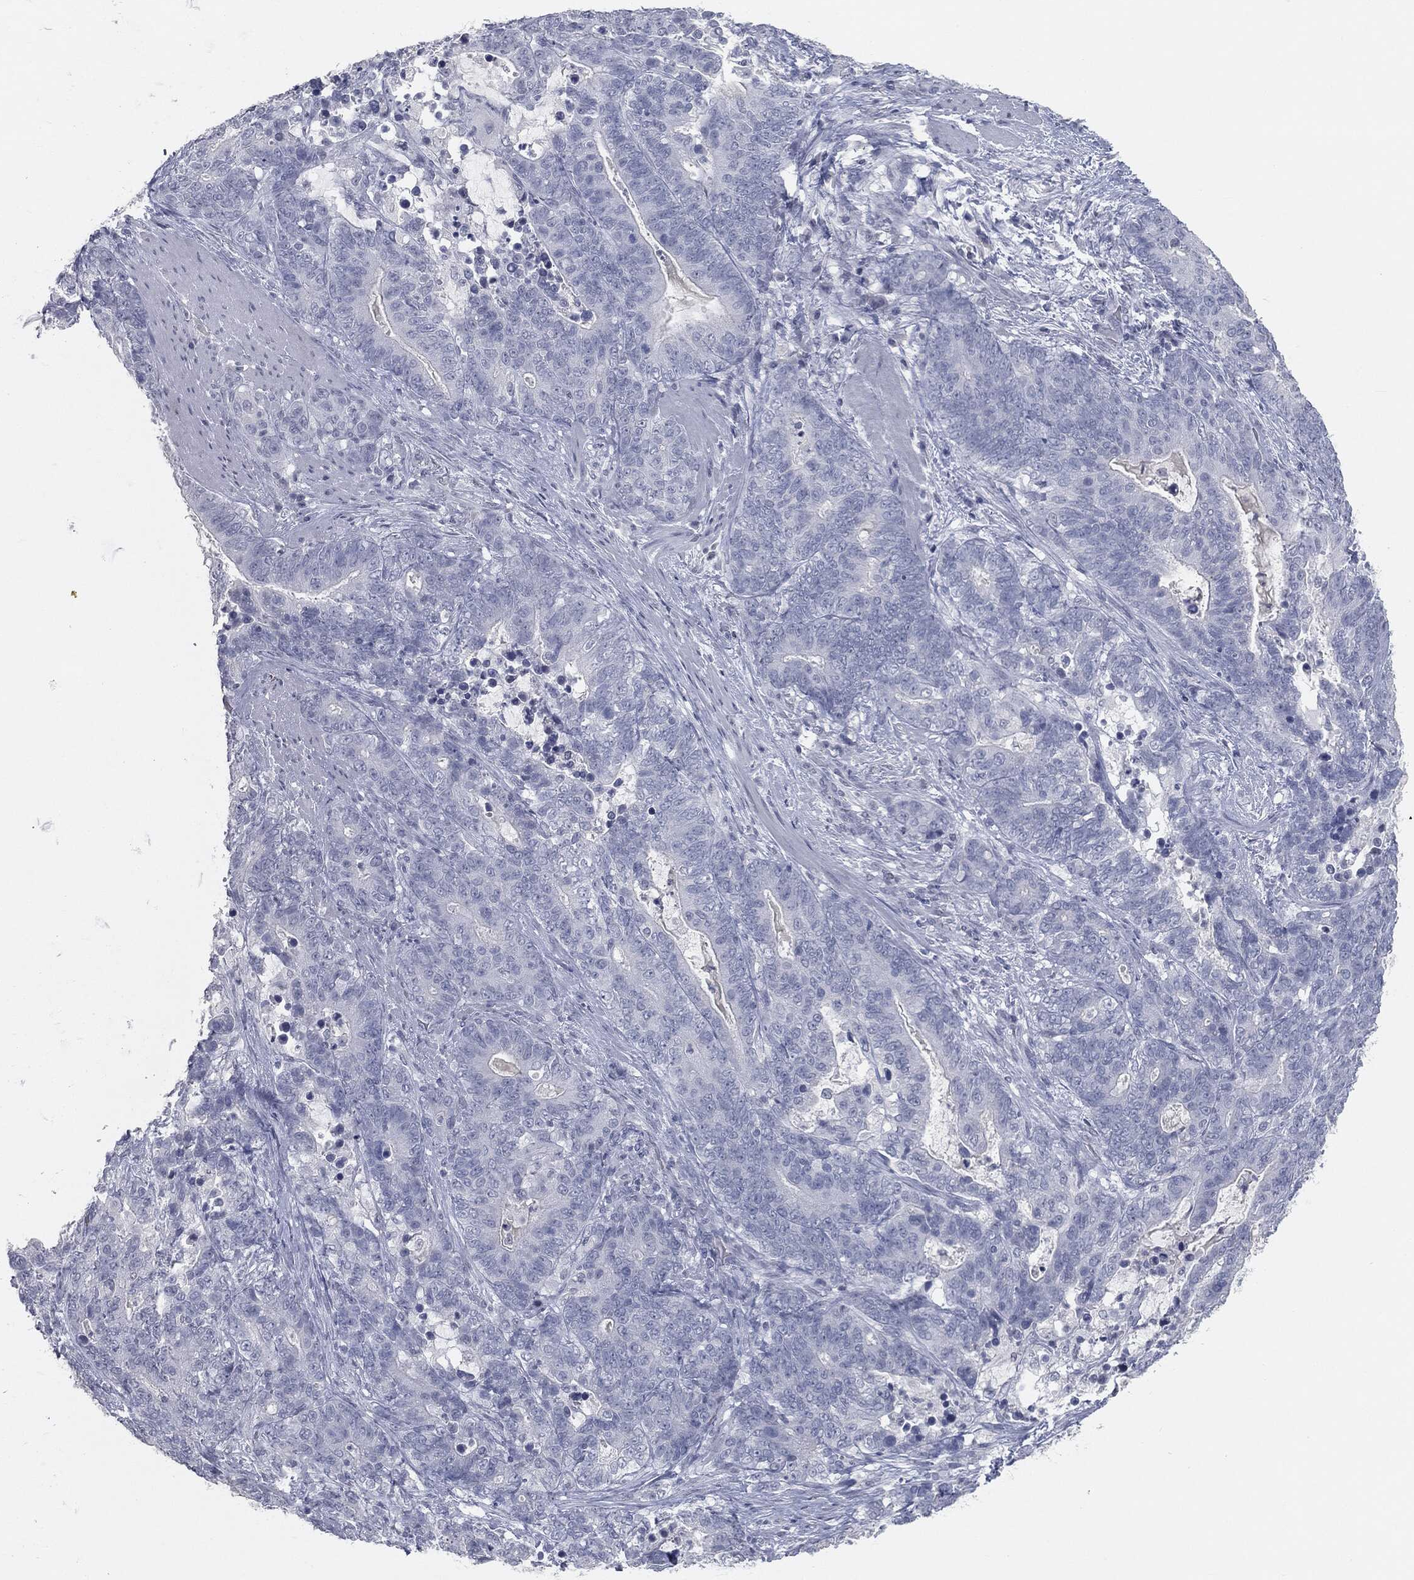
{"staining": {"intensity": "negative", "quantity": "none", "location": "none"}, "tissue": "stomach cancer", "cell_type": "Tumor cells", "image_type": "cancer", "snomed": [{"axis": "morphology", "description": "Normal tissue, NOS"}, {"axis": "morphology", "description": "Adenocarcinoma, NOS"}, {"axis": "topography", "description": "Stomach"}], "caption": "Immunohistochemistry (IHC) of stomach cancer demonstrates no staining in tumor cells.", "gene": "PRAME", "patient": {"sex": "female", "age": 64}}